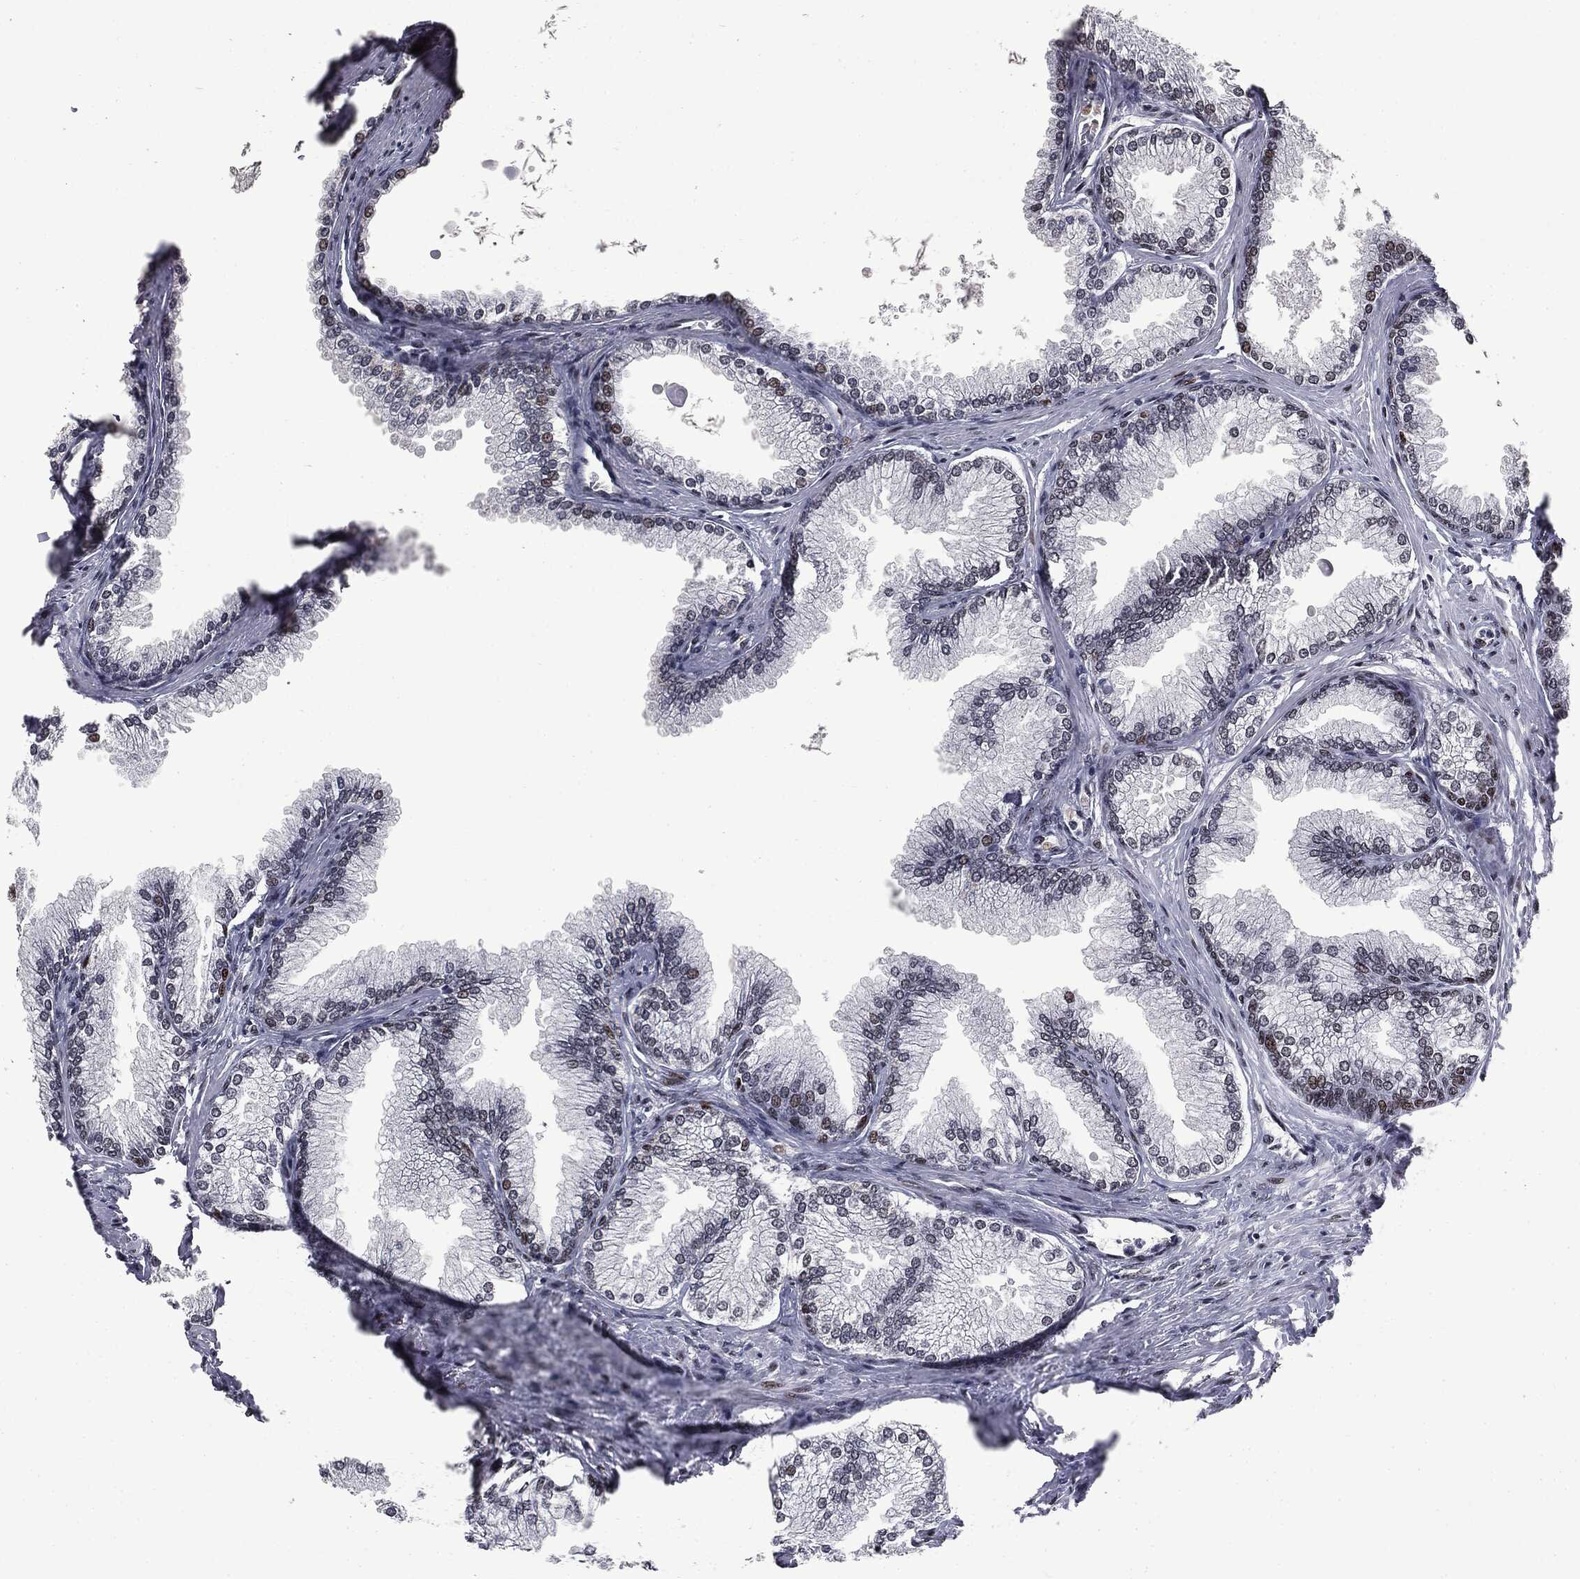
{"staining": {"intensity": "strong", "quantity": "25%-75%", "location": "nuclear"}, "tissue": "prostate", "cell_type": "Glandular cells", "image_type": "normal", "snomed": [{"axis": "morphology", "description": "Normal tissue, NOS"}, {"axis": "topography", "description": "Prostate"}], "caption": "An IHC micrograph of normal tissue is shown. Protein staining in brown labels strong nuclear positivity in prostate within glandular cells.", "gene": "MSH2", "patient": {"sex": "male", "age": 72}}